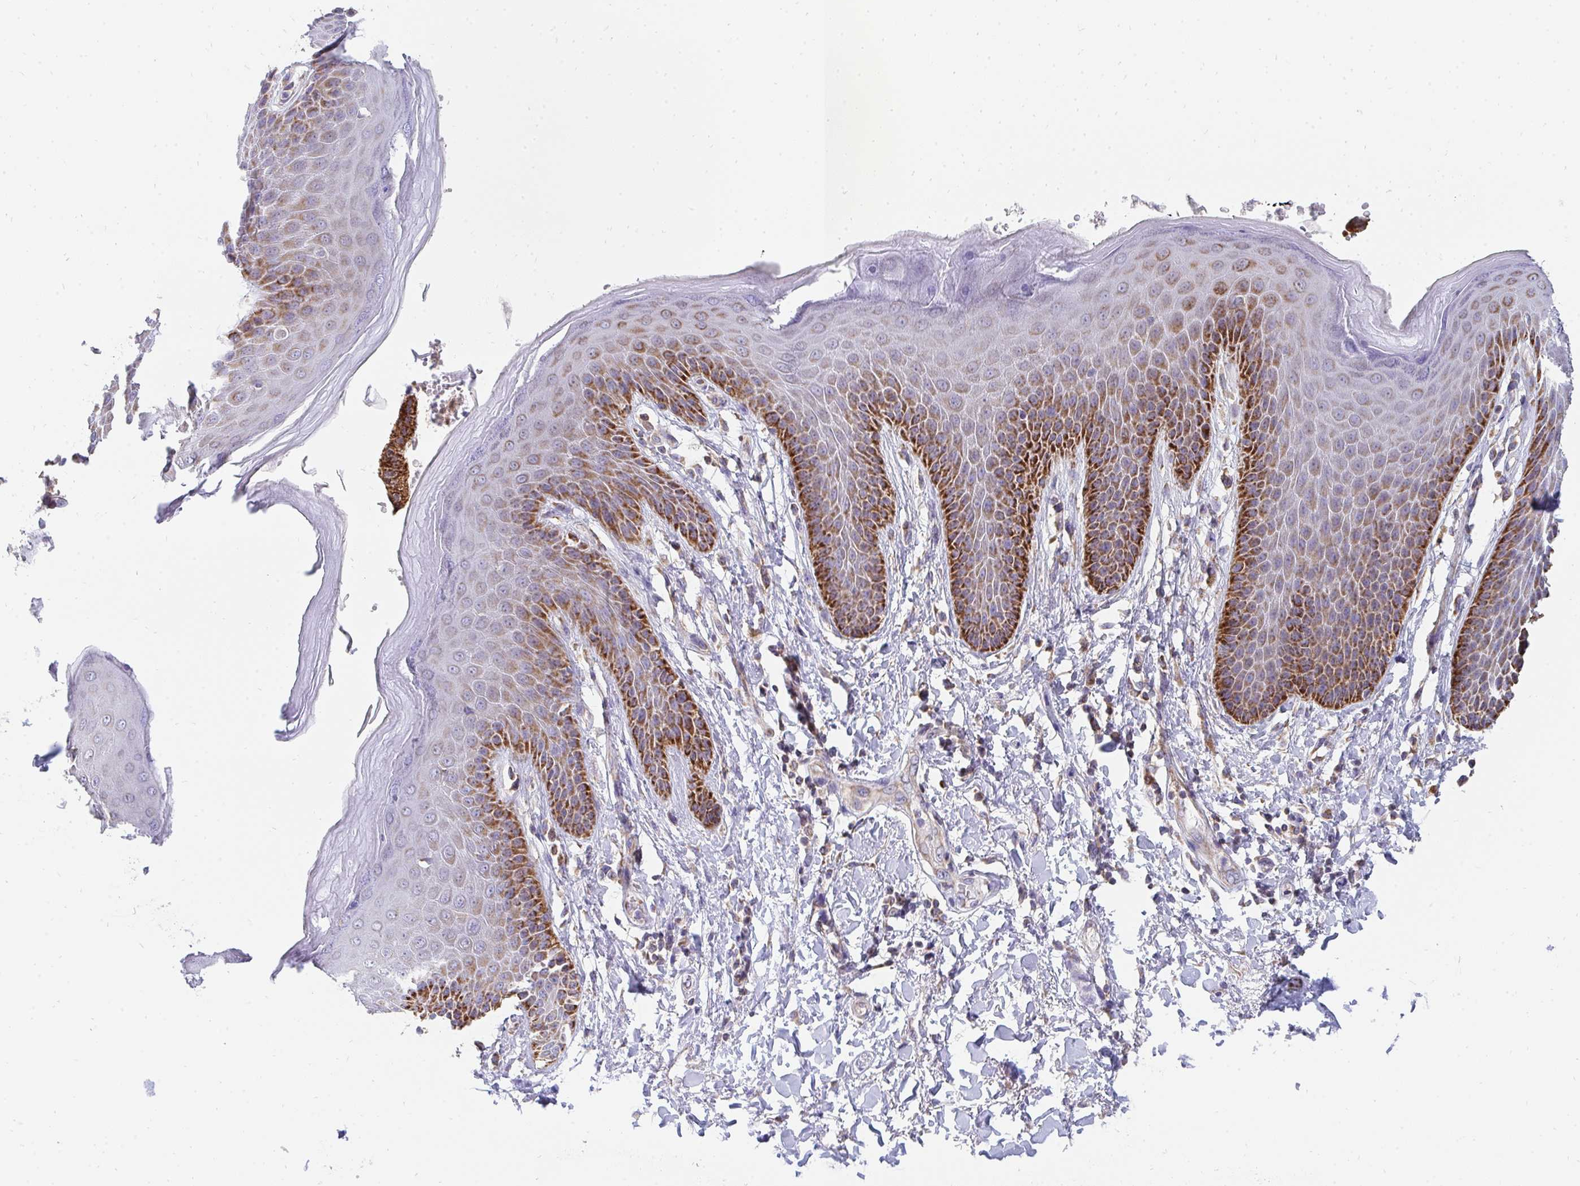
{"staining": {"intensity": "strong", "quantity": "25%-75%", "location": "cytoplasmic/membranous"}, "tissue": "skin", "cell_type": "Epidermal cells", "image_type": "normal", "snomed": [{"axis": "morphology", "description": "Normal tissue, NOS"}, {"axis": "topography", "description": "Anal"}, {"axis": "topography", "description": "Peripheral nerve tissue"}], "caption": "A brown stain highlights strong cytoplasmic/membranous expression of a protein in epidermal cells of unremarkable human skin.", "gene": "PC", "patient": {"sex": "male", "age": 51}}